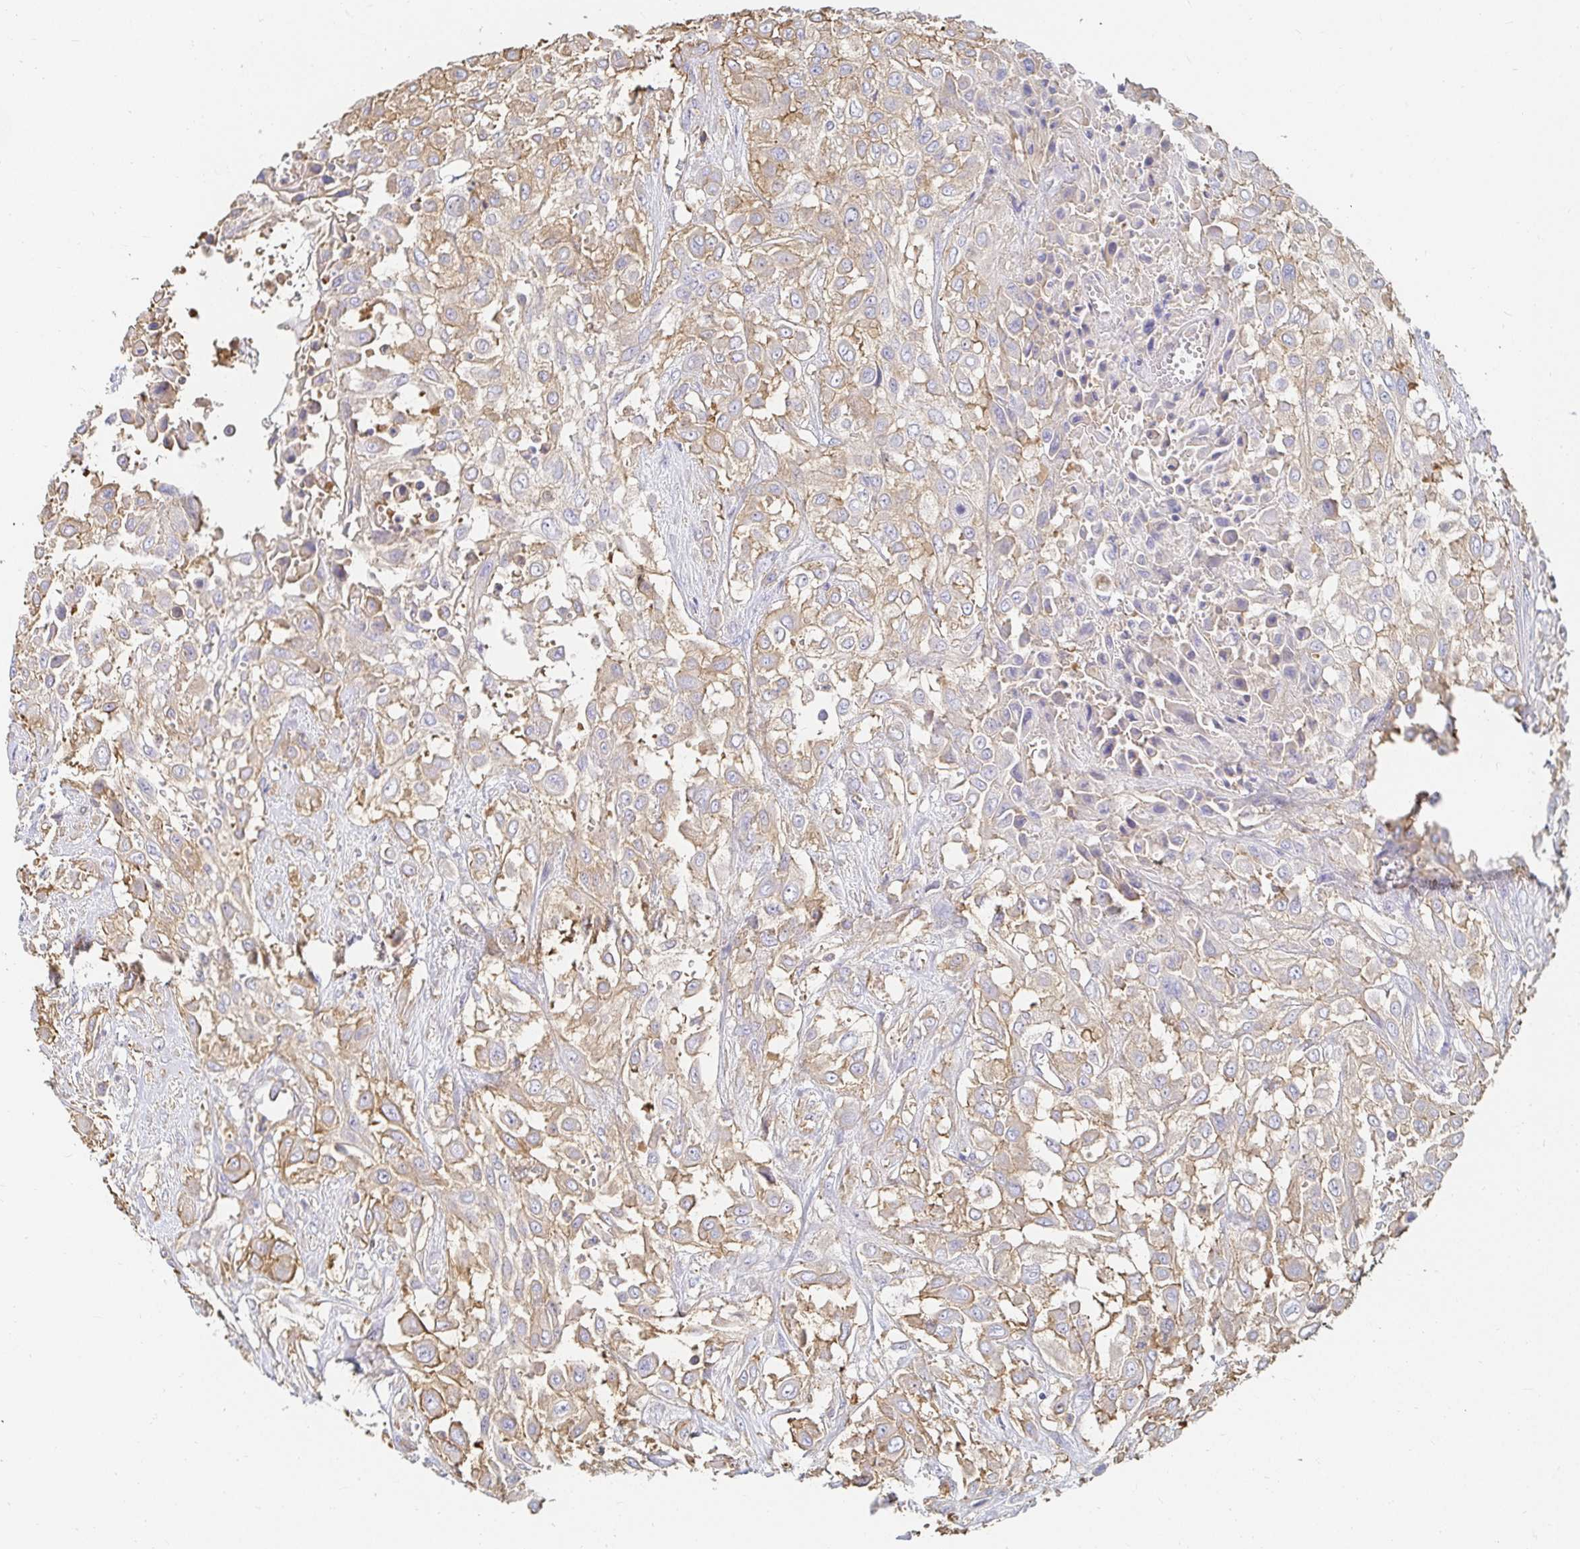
{"staining": {"intensity": "moderate", "quantity": "25%-75%", "location": "cytoplasmic/membranous"}, "tissue": "urothelial cancer", "cell_type": "Tumor cells", "image_type": "cancer", "snomed": [{"axis": "morphology", "description": "Urothelial carcinoma, High grade"}, {"axis": "topography", "description": "Urinary bladder"}], "caption": "High-magnification brightfield microscopy of urothelial cancer stained with DAB (brown) and counterstained with hematoxylin (blue). tumor cells exhibit moderate cytoplasmic/membranous positivity is present in approximately25%-75% of cells.", "gene": "TSPAN19", "patient": {"sex": "male", "age": 57}}